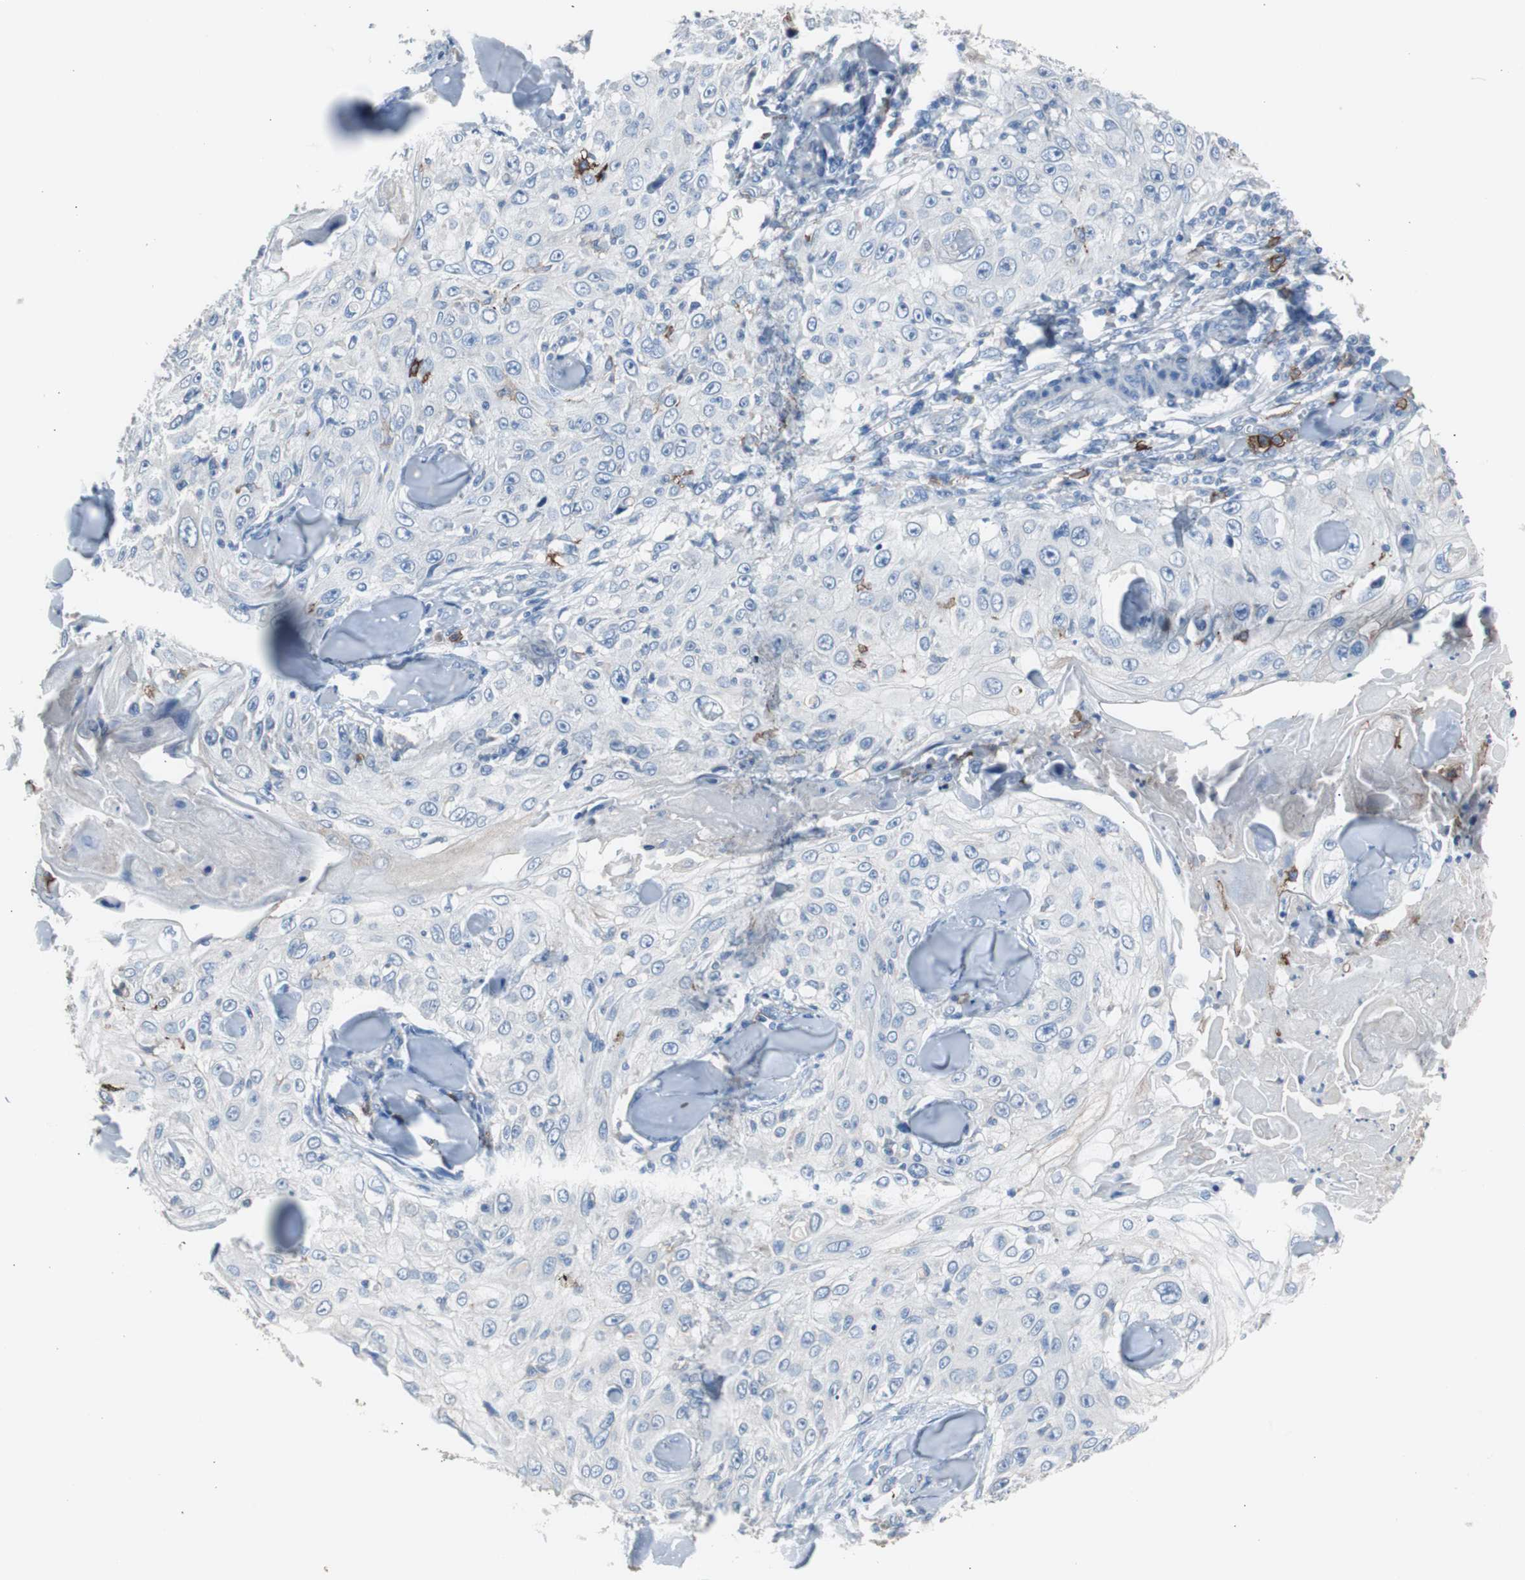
{"staining": {"intensity": "negative", "quantity": "none", "location": "none"}, "tissue": "skin cancer", "cell_type": "Tumor cells", "image_type": "cancer", "snomed": [{"axis": "morphology", "description": "Squamous cell carcinoma, NOS"}, {"axis": "topography", "description": "Skin"}], "caption": "Skin cancer was stained to show a protein in brown. There is no significant expression in tumor cells.", "gene": "FCGR2B", "patient": {"sex": "male", "age": 86}}